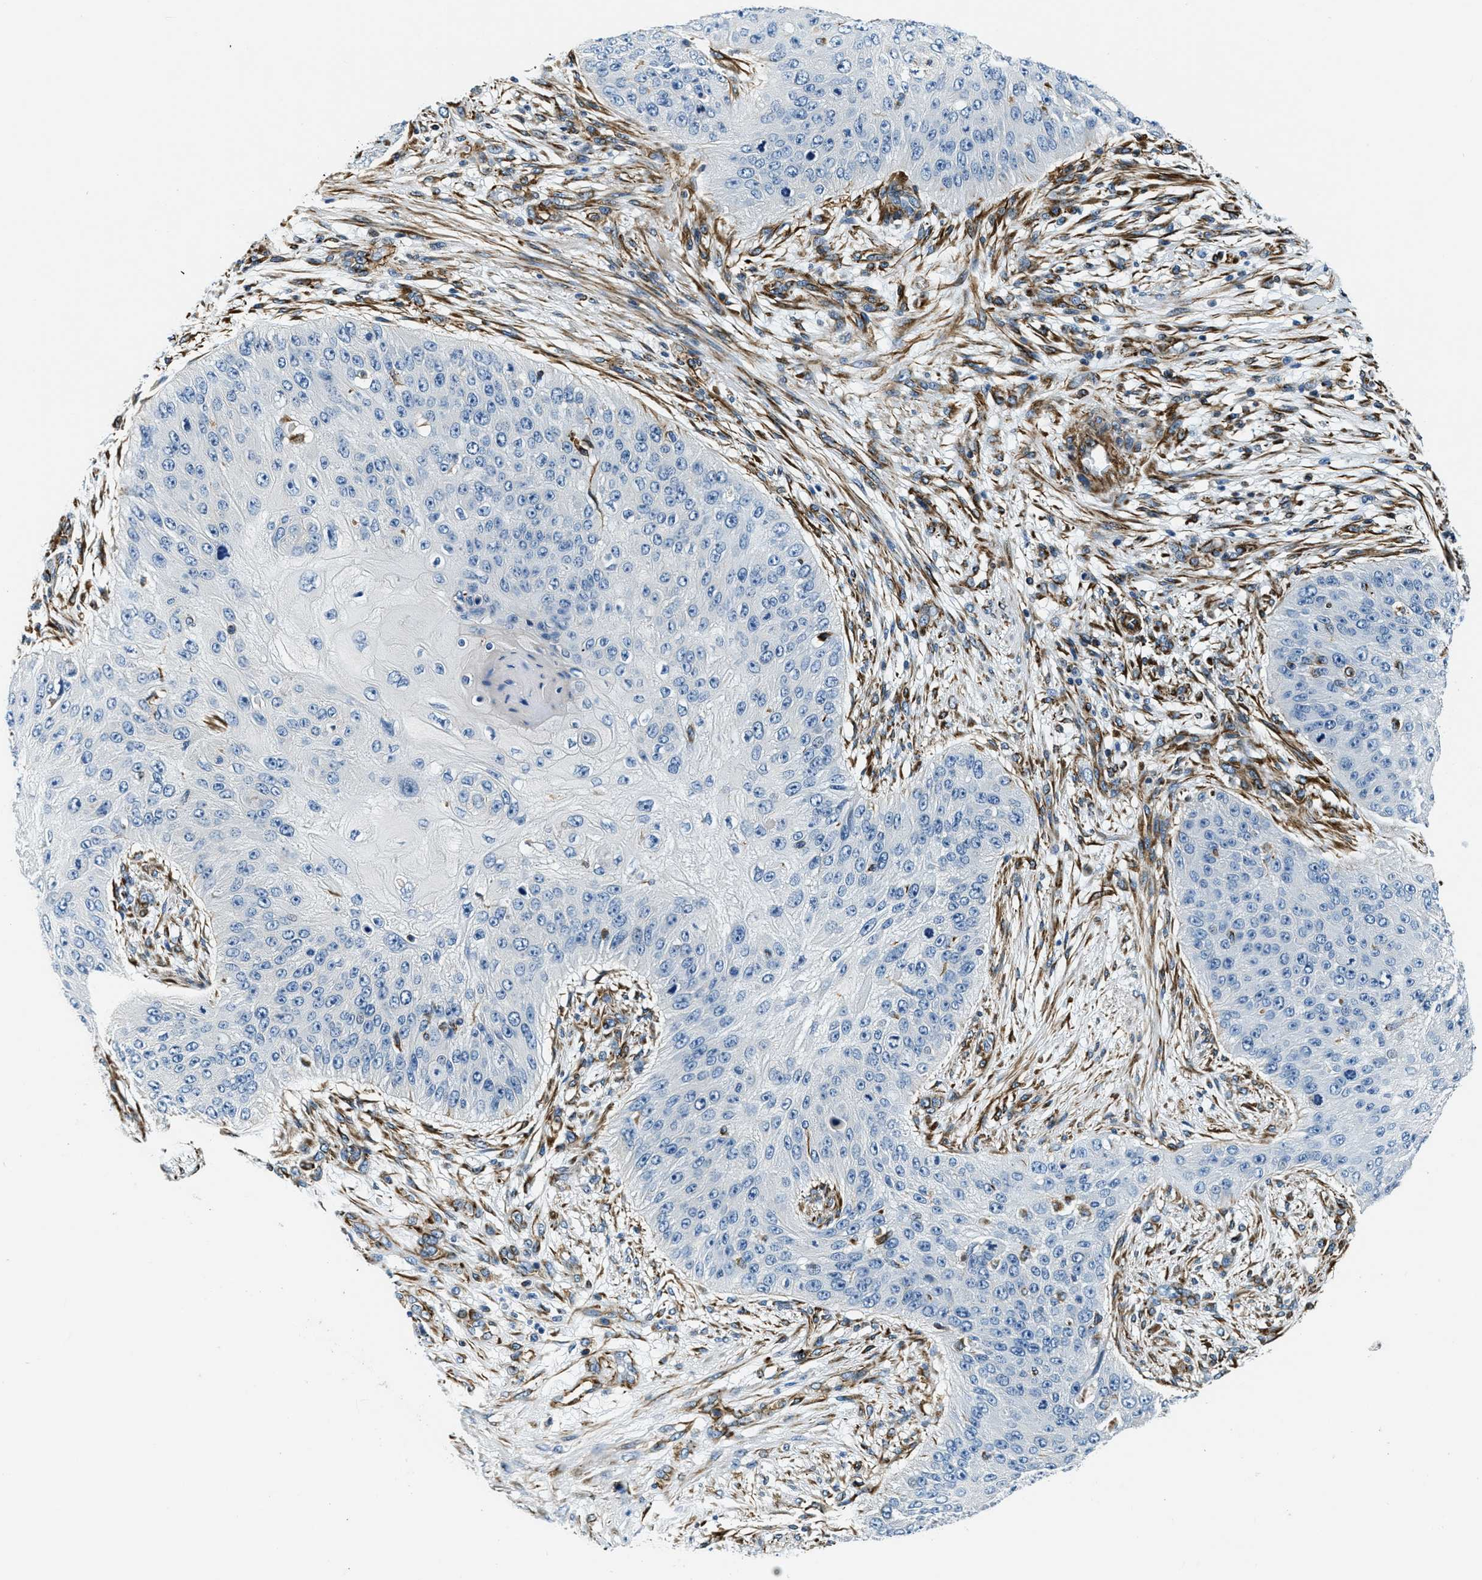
{"staining": {"intensity": "negative", "quantity": "none", "location": "none"}, "tissue": "skin cancer", "cell_type": "Tumor cells", "image_type": "cancer", "snomed": [{"axis": "morphology", "description": "Squamous cell carcinoma, NOS"}, {"axis": "topography", "description": "Skin"}], "caption": "Immunohistochemical staining of human skin cancer displays no significant staining in tumor cells.", "gene": "GNS", "patient": {"sex": "female", "age": 80}}